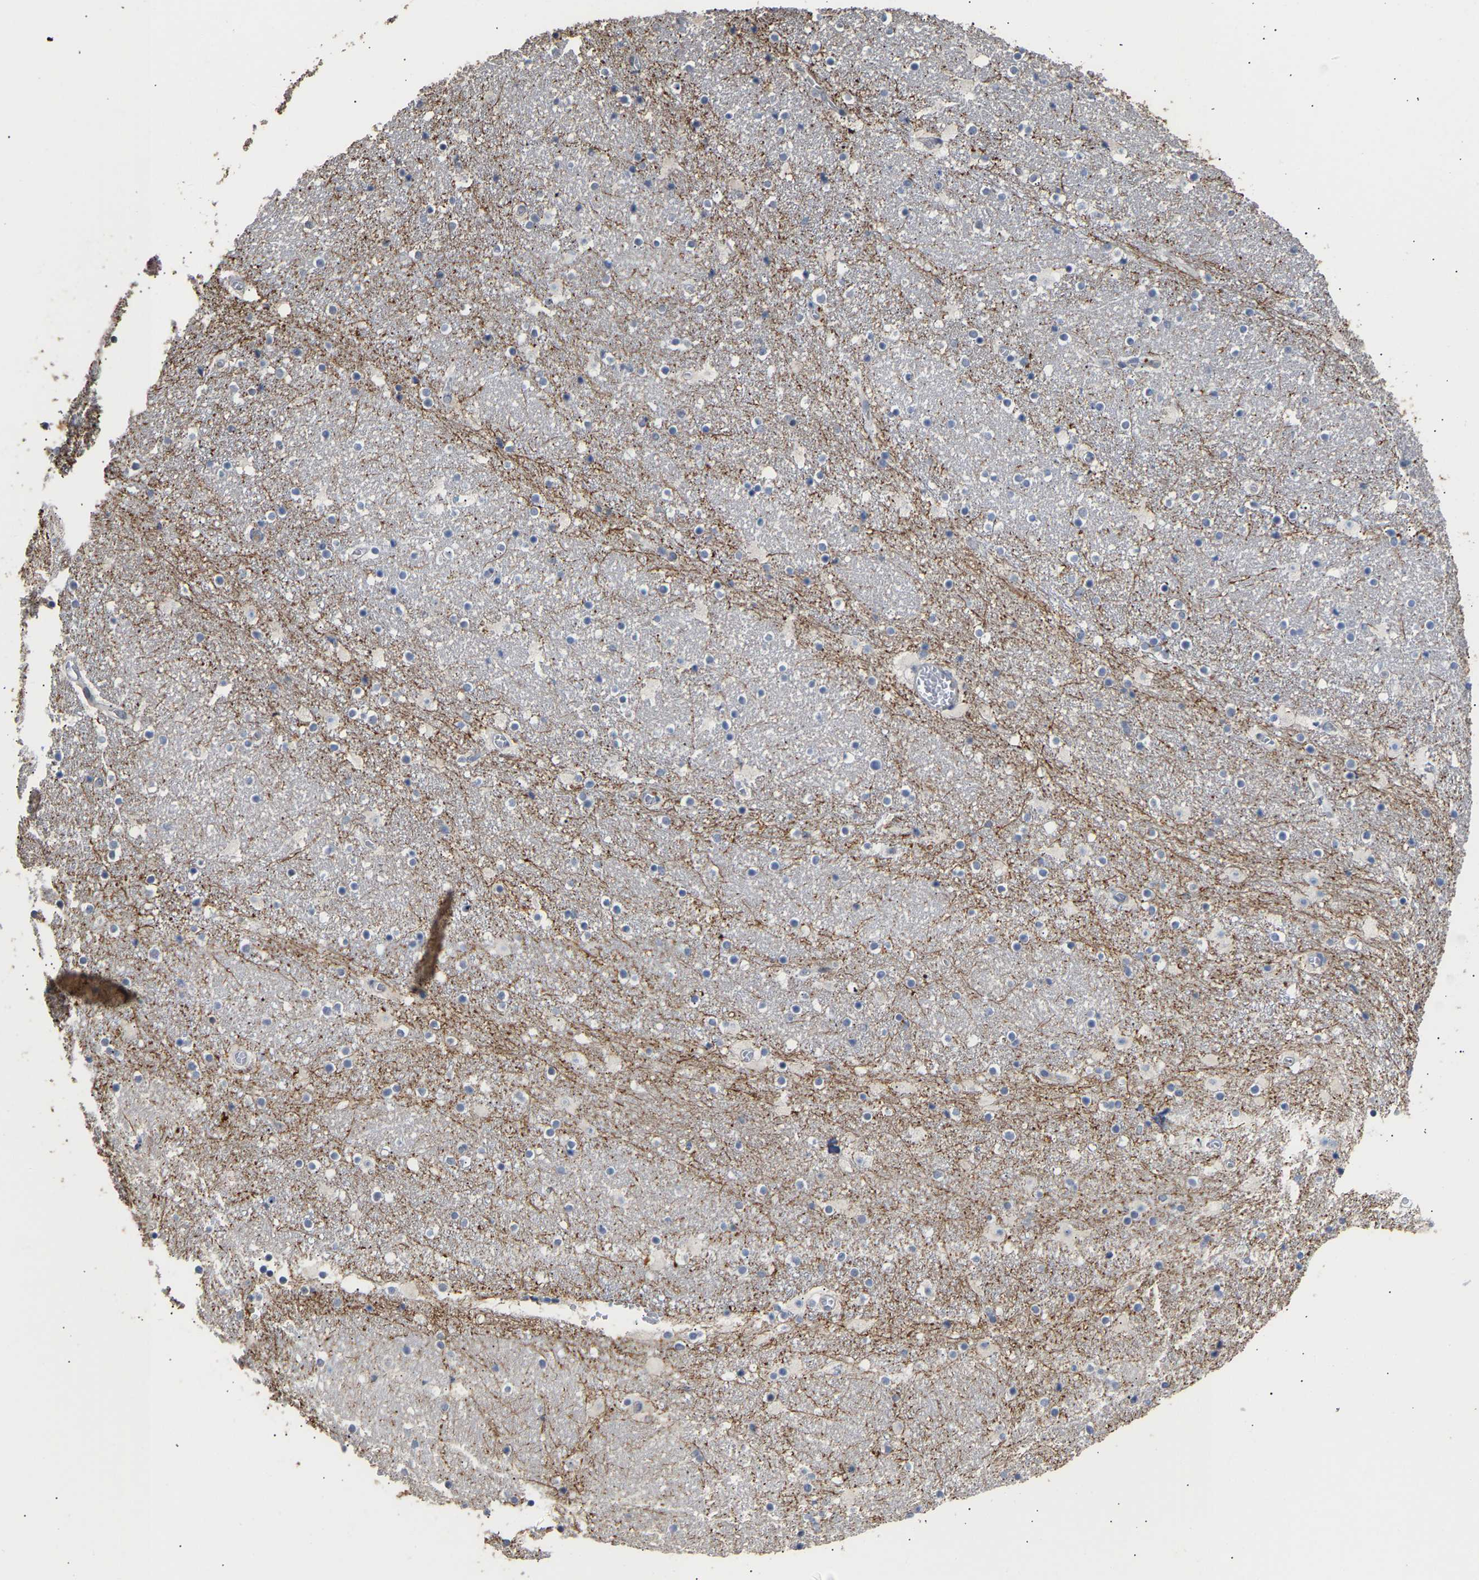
{"staining": {"intensity": "weak", "quantity": "<25%", "location": "cytoplasmic/membranous"}, "tissue": "caudate", "cell_type": "Glial cells", "image_type": "normal", "snomed": [{"axis": "morphology", "description": "Normal tissue, NOS"}, {"axis": "topography", "description": "Lateral ventricle wall"}], "caption": "Glial cells are negative for protein expression in benign human caudate. The staining is performed using DAB brown chromogen with nuclei counter-stained in using hematoxylin.", "gene": "AMPH", "patient": {"sex": "male", "age": 45}}